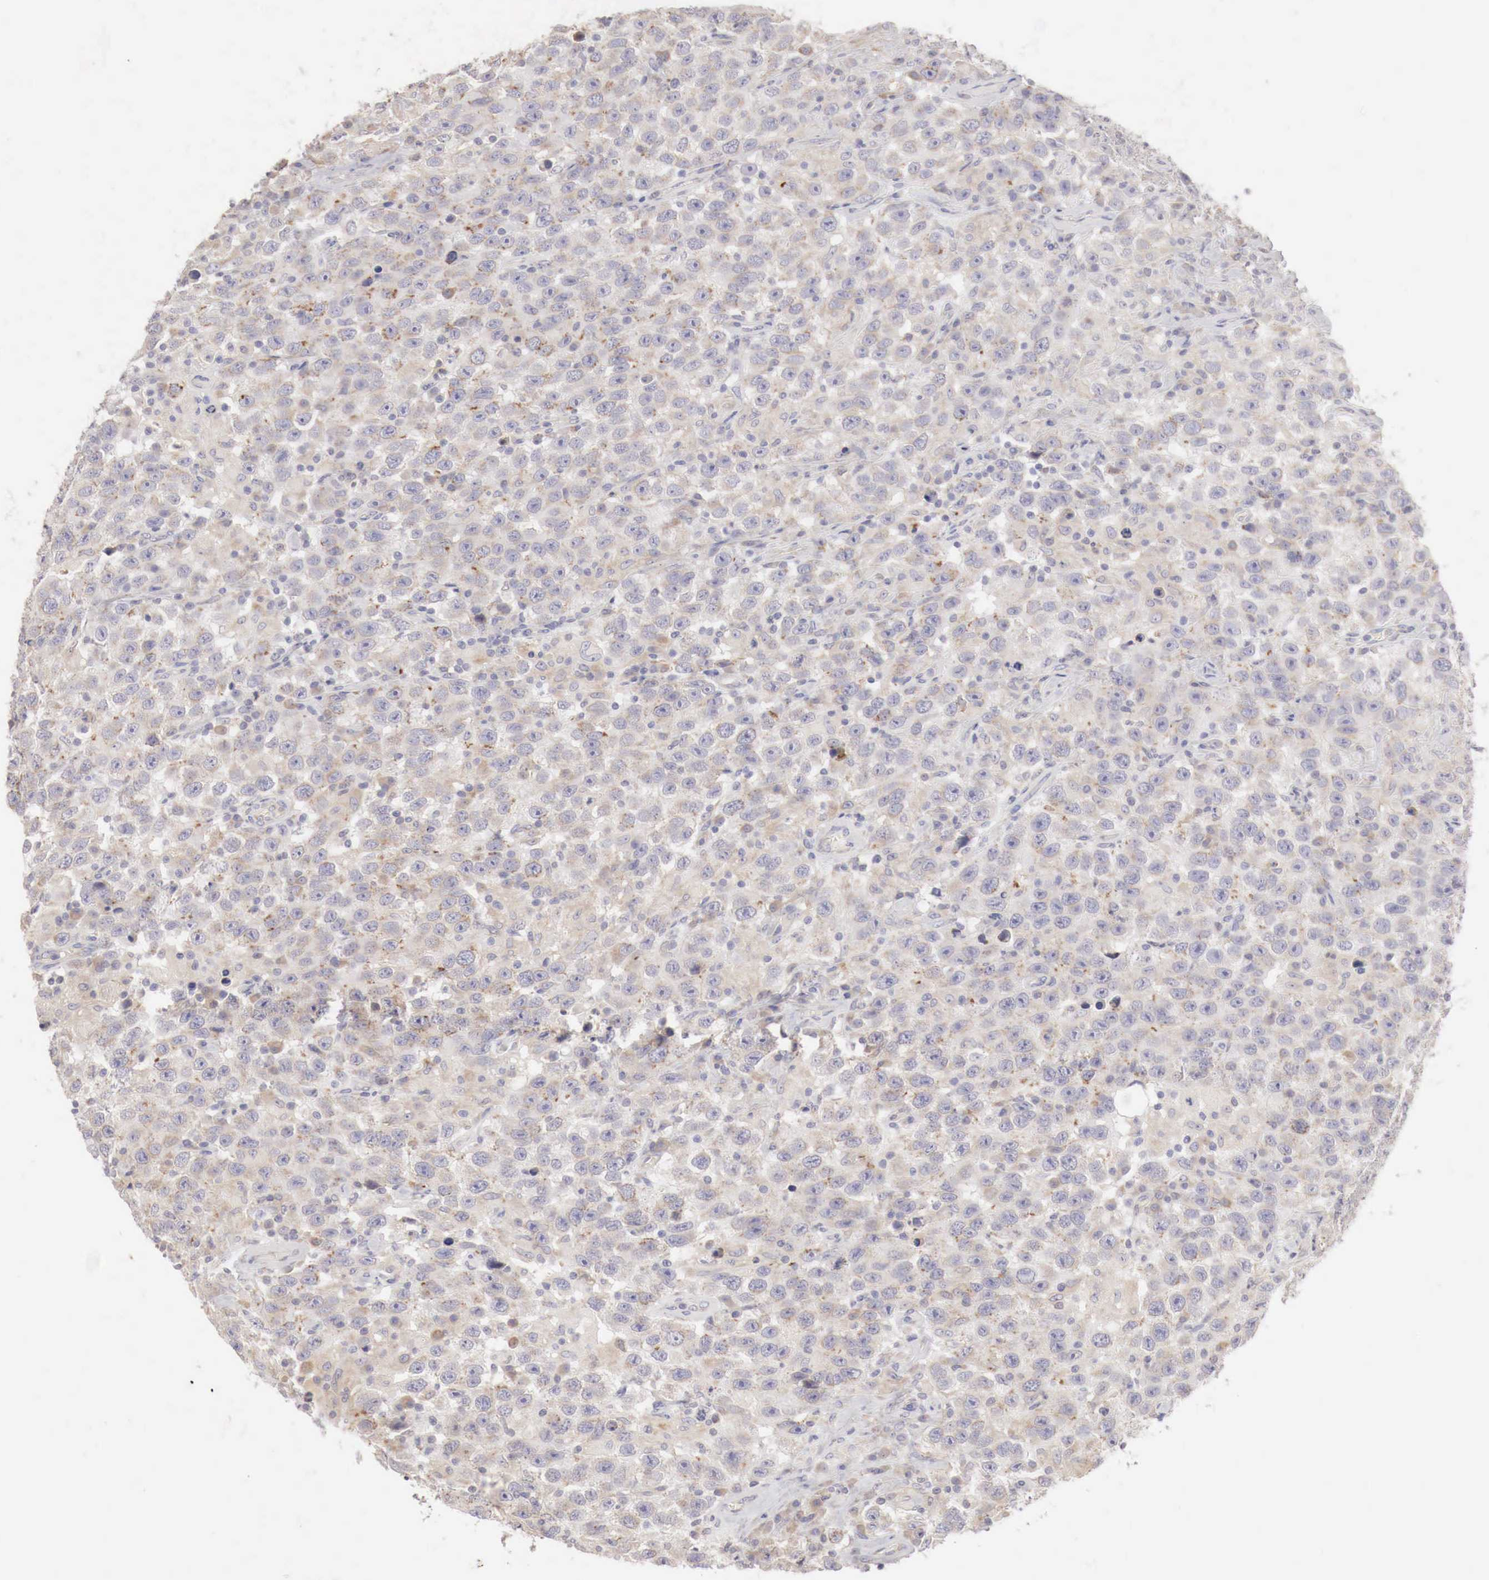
{"staining": {"intensity": "weak", "quantity": ">75%", "location": "cytoplasmic/membranous"}, "tissue": "testis cancer", "cell_type": "Tumor cells", "image_type": "cancer", "snomed": [{"axis": "morphology", "description": "Seminoma, NOS"}, {"axis": "topography", "description": "Testis"}], "caption": "Tumor cells exhibit low levels of weak cytoplasmic/membranous expression in about >75% of cells in testis cancer.", "gene": "NSDHL", "patient": {"sex": "male", "age": 41}}